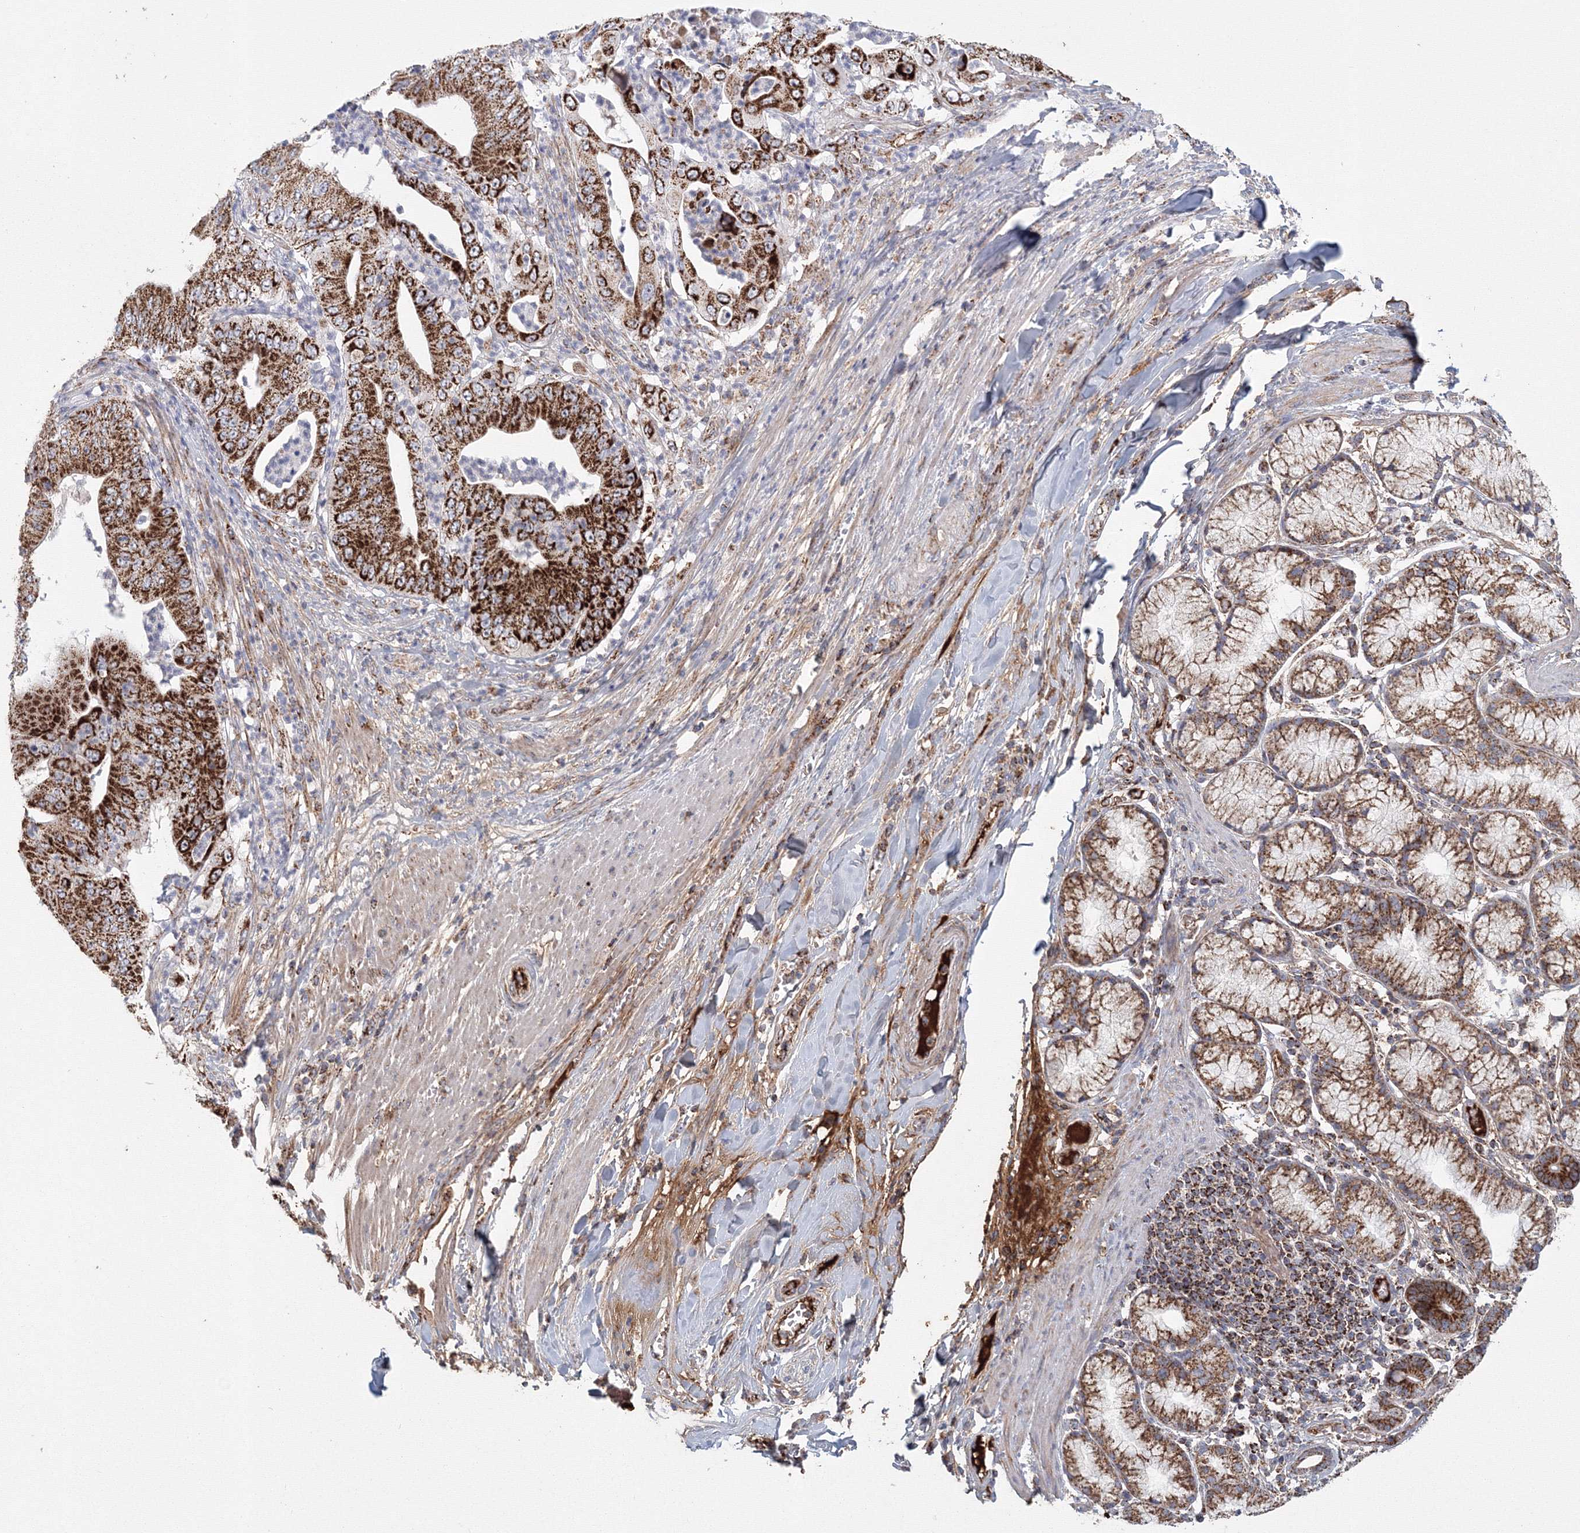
{"staining": {"intensity": "strong", "quantity": ">75%", "location": "cytoplasmic/membranous"}, "tissue": "pancreatic cancer", "cell_type": "Tumor cells", "image_type": "cancer", "snomed": [{"axis": "morphology", "description": "Adenocarcinoma, NOS"}, {"axis": "topography", "description": "Pancreas"}], "caption": "This is a photomicrograph of immunohistochemistry (IHC) staining of pancreatic cancer (adenocarcinoma), which shows strong expression in the cytoplasmic/membranous of tumor cells.", "gene": "GRPEL1", "patient": {"sex": "female", "age": 77}}